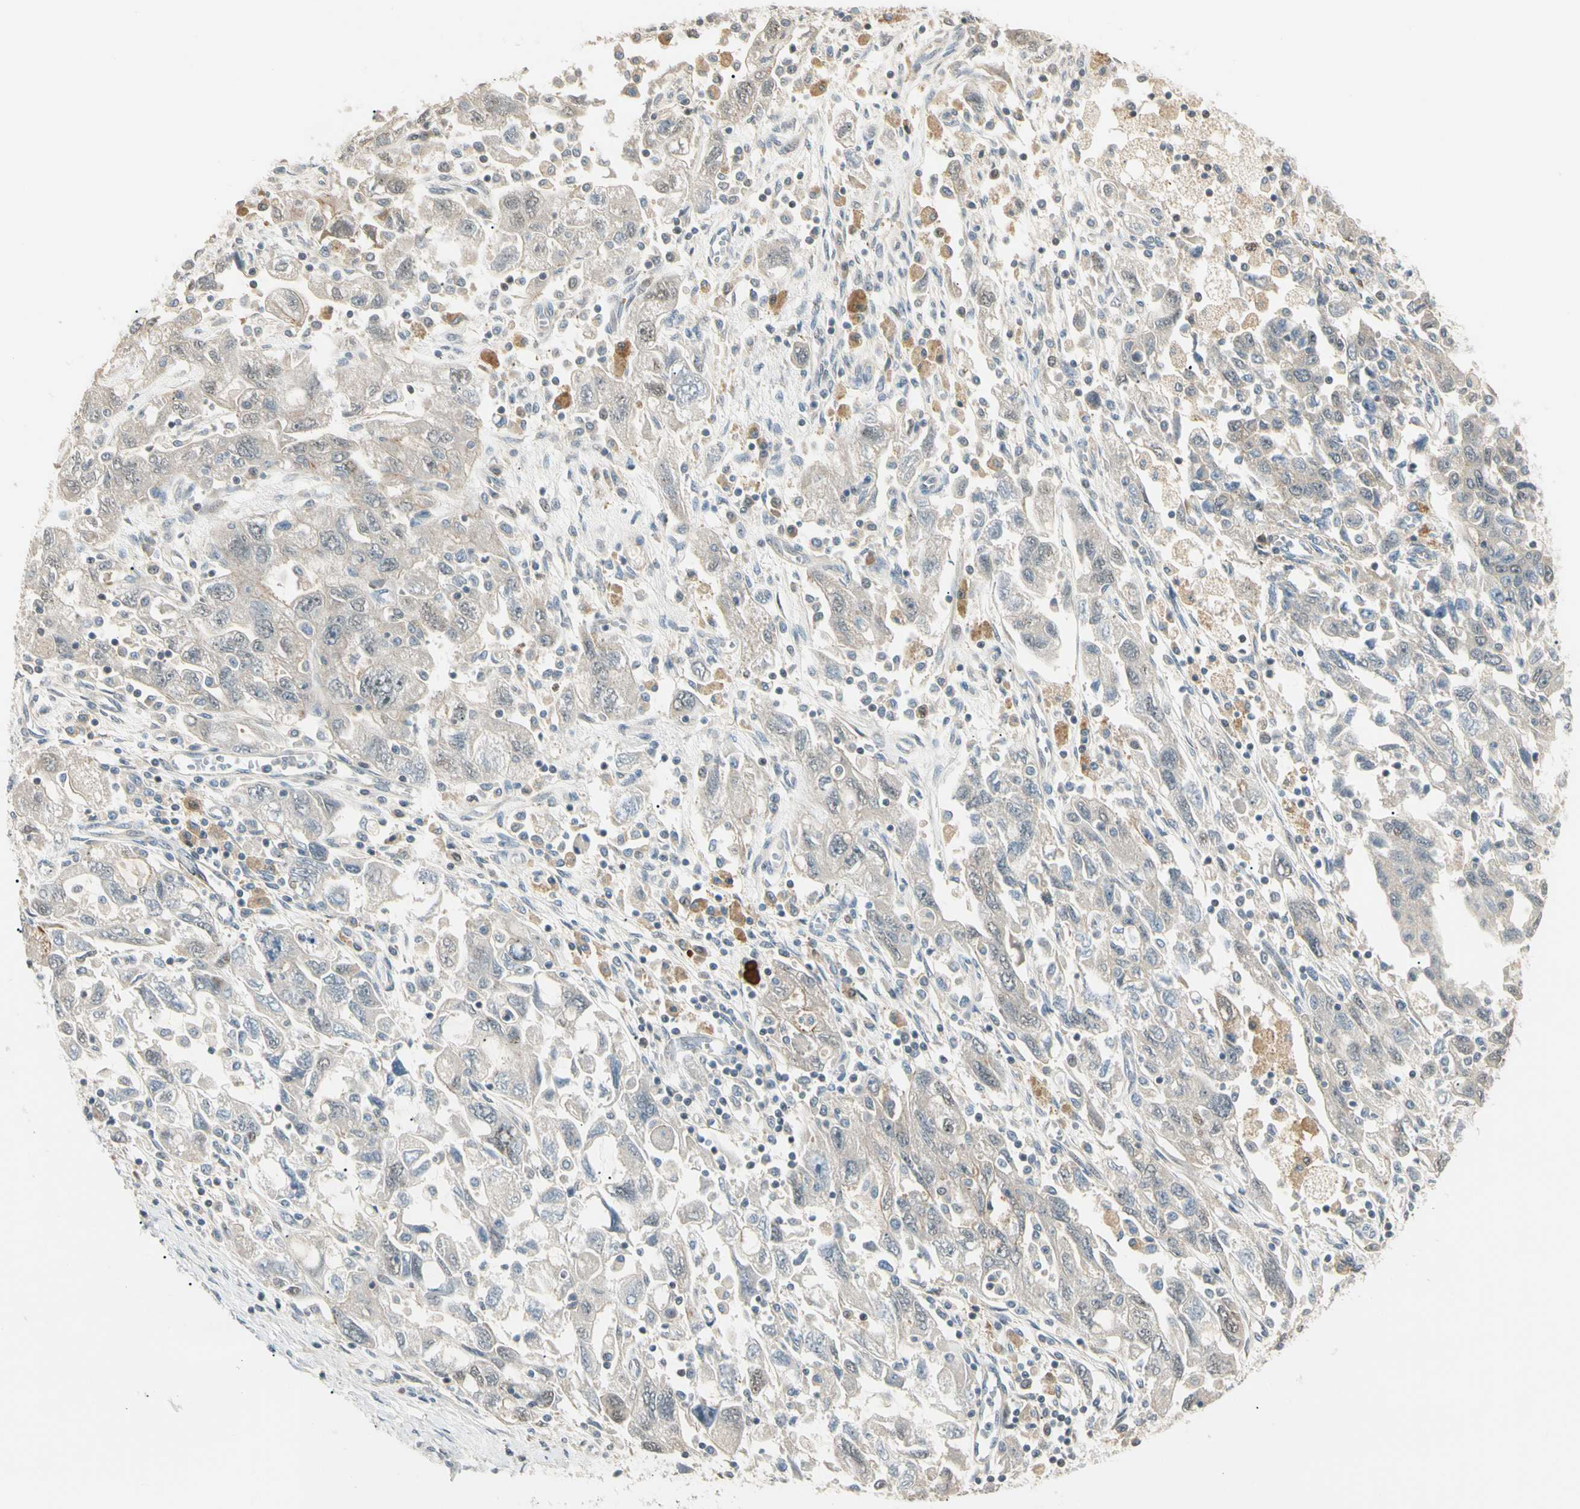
{"staining": {"intensity": "weak", "quantity": "<25%", "location": "cytoplasmic/membranous"}, "tissue": "ovarian cancer", "cell_type": "Tumor cells", "image_type": "cancer", "snomed": [{"axis": "morphology", "description": "Carcinoma, NOS"}, {"axis": "morphology", "description": "Cystadenocarcinoma, serous, NOS"}, {"axis": "topography", "description": "Ovary"}], "caption": "High power microscopy image of an IHC photomicrograph of ovarian cancer (serous cystadenocarcinoma), revealing no significant positivity in tumor cells.", "gene": "P3H2", "patient": {"sex": "female", "age": 69}}